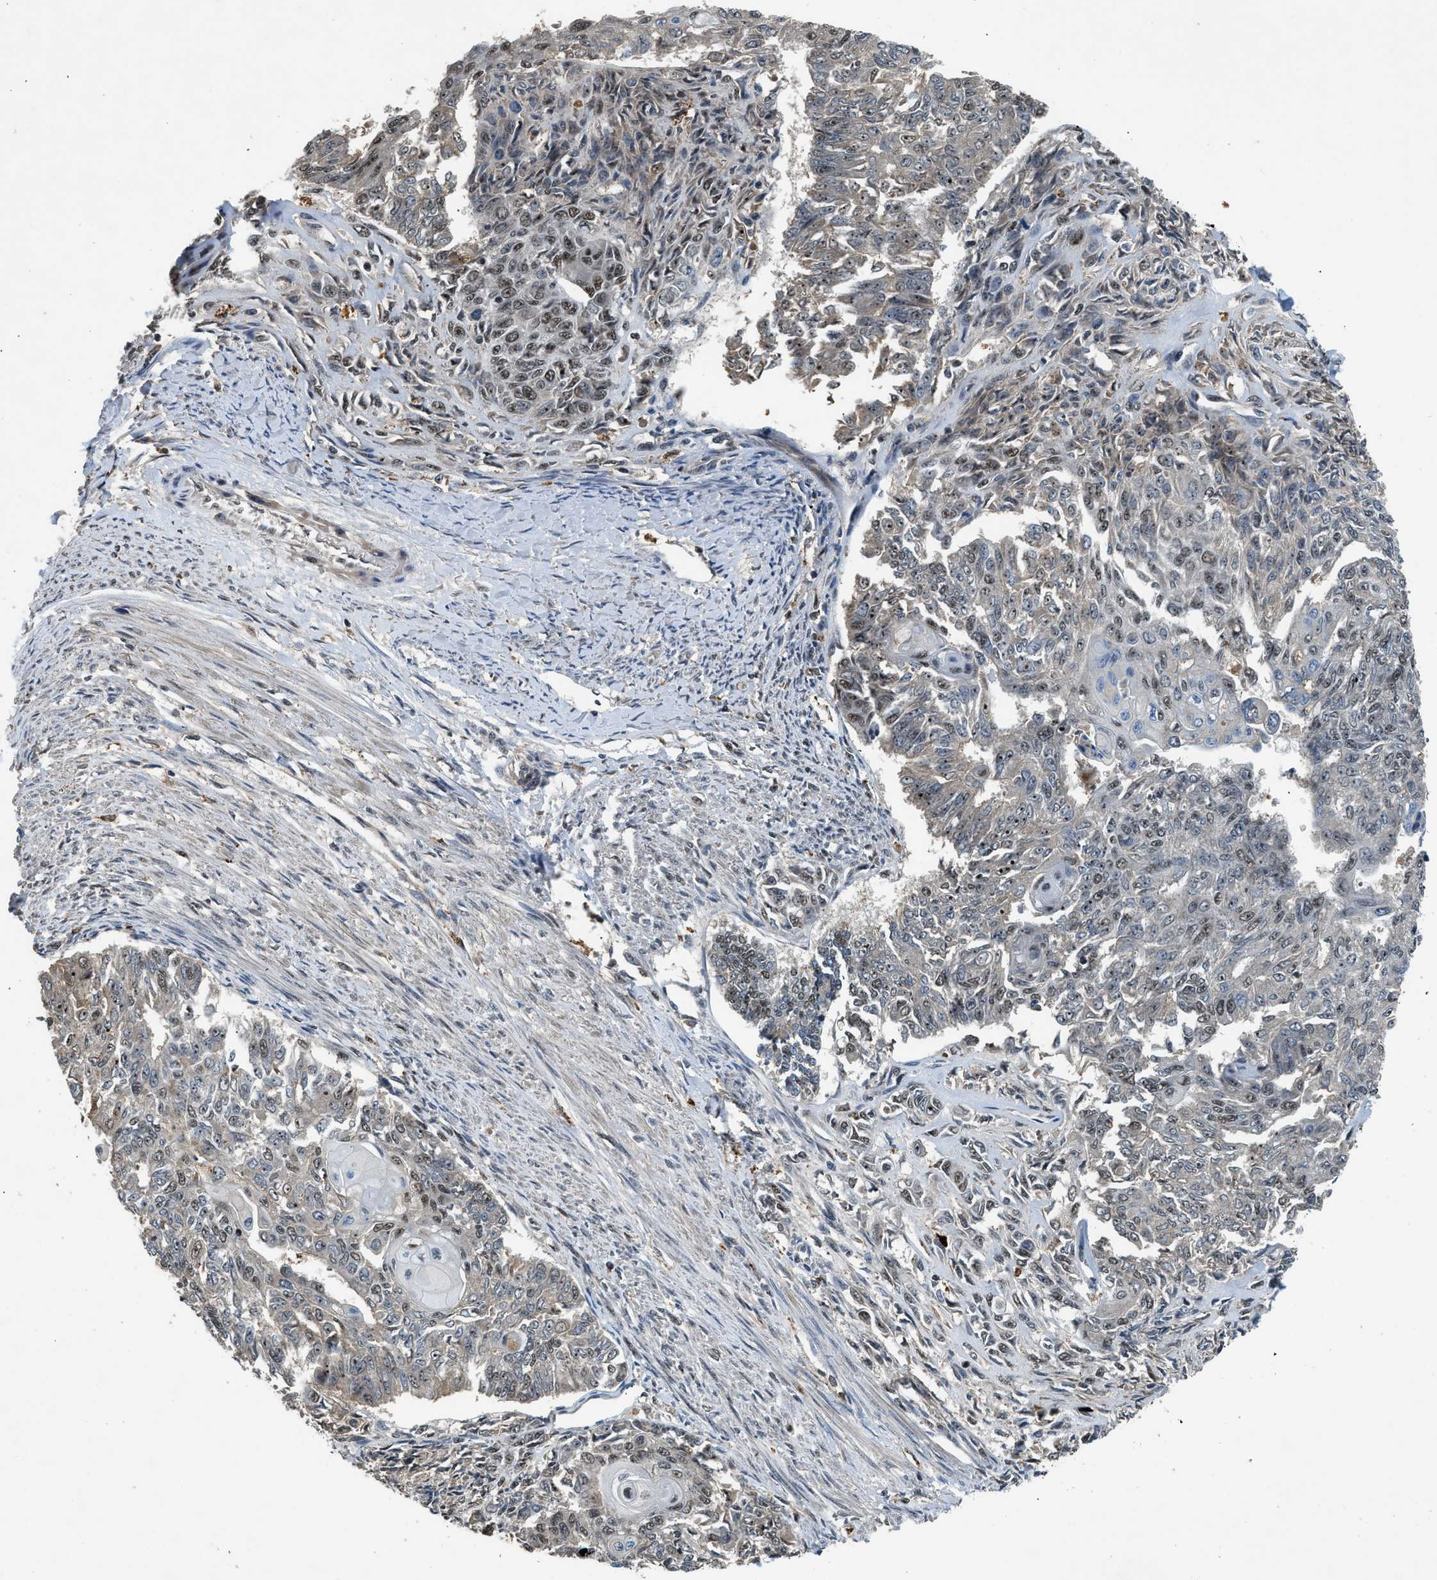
{"staining": {"intensity": "weak", "quantity": "25%-75%", "location": "nuclear"}, "tissue": "endometrial cancer", "cell_type": "Tumor cells", "image_type": "cancer", "snomed": [{"axis": "morphology", "description": "Adenocarcinoma, NOS"}, {"axis": "topography", "description": "Endometrium"}], "caption": "Tumor cells display weak nuclear staining in approximately 25%-75% of cells in endometrial adenocarcinoma. (DAB (3,3'-diaminobenzidine) IHC, brown staining for protein, blue staining for nuclei).", "gene": "SLC15A4", "patient": {"sex": "female", "age": 32}}